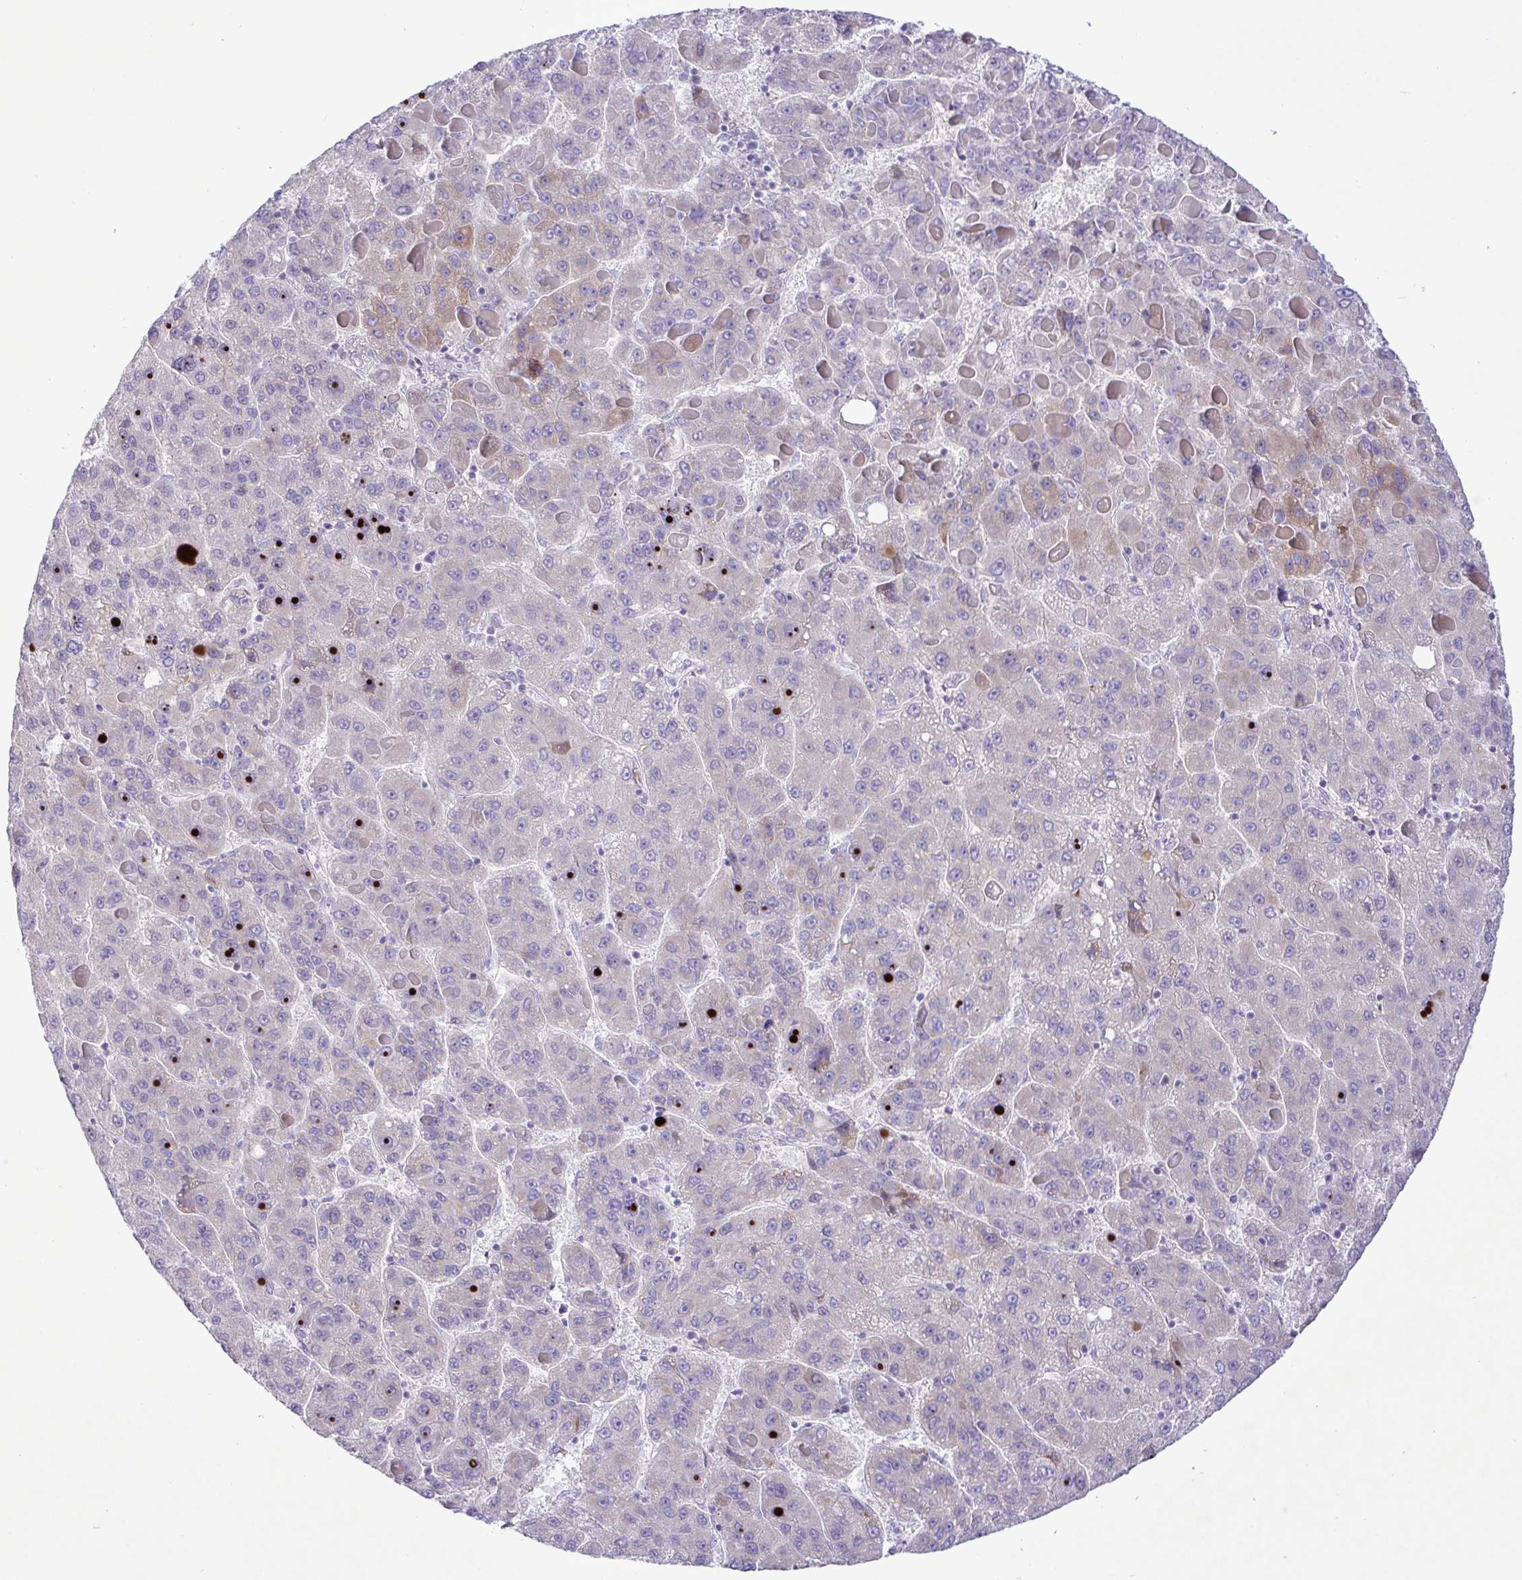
{"staining": {"intensity": "negative", "quantity": "none", "location": "none"}, "tissue": "liver cancer", "cell_type": "Tumor cells", "image_type": "cancer", "snomed": [{"axis": "morphology", "description": "Carcinoma, Hepatocellular, NOS"}, {"axis": "topography", "description": "Liver"}], "caption": "This is a image of IHC staining of hepatocellular carcinoma (liver), which shows no staining in tumor cells.", "gene": "FAM86B1", "patient": {"sex": "female", "age": 82}}